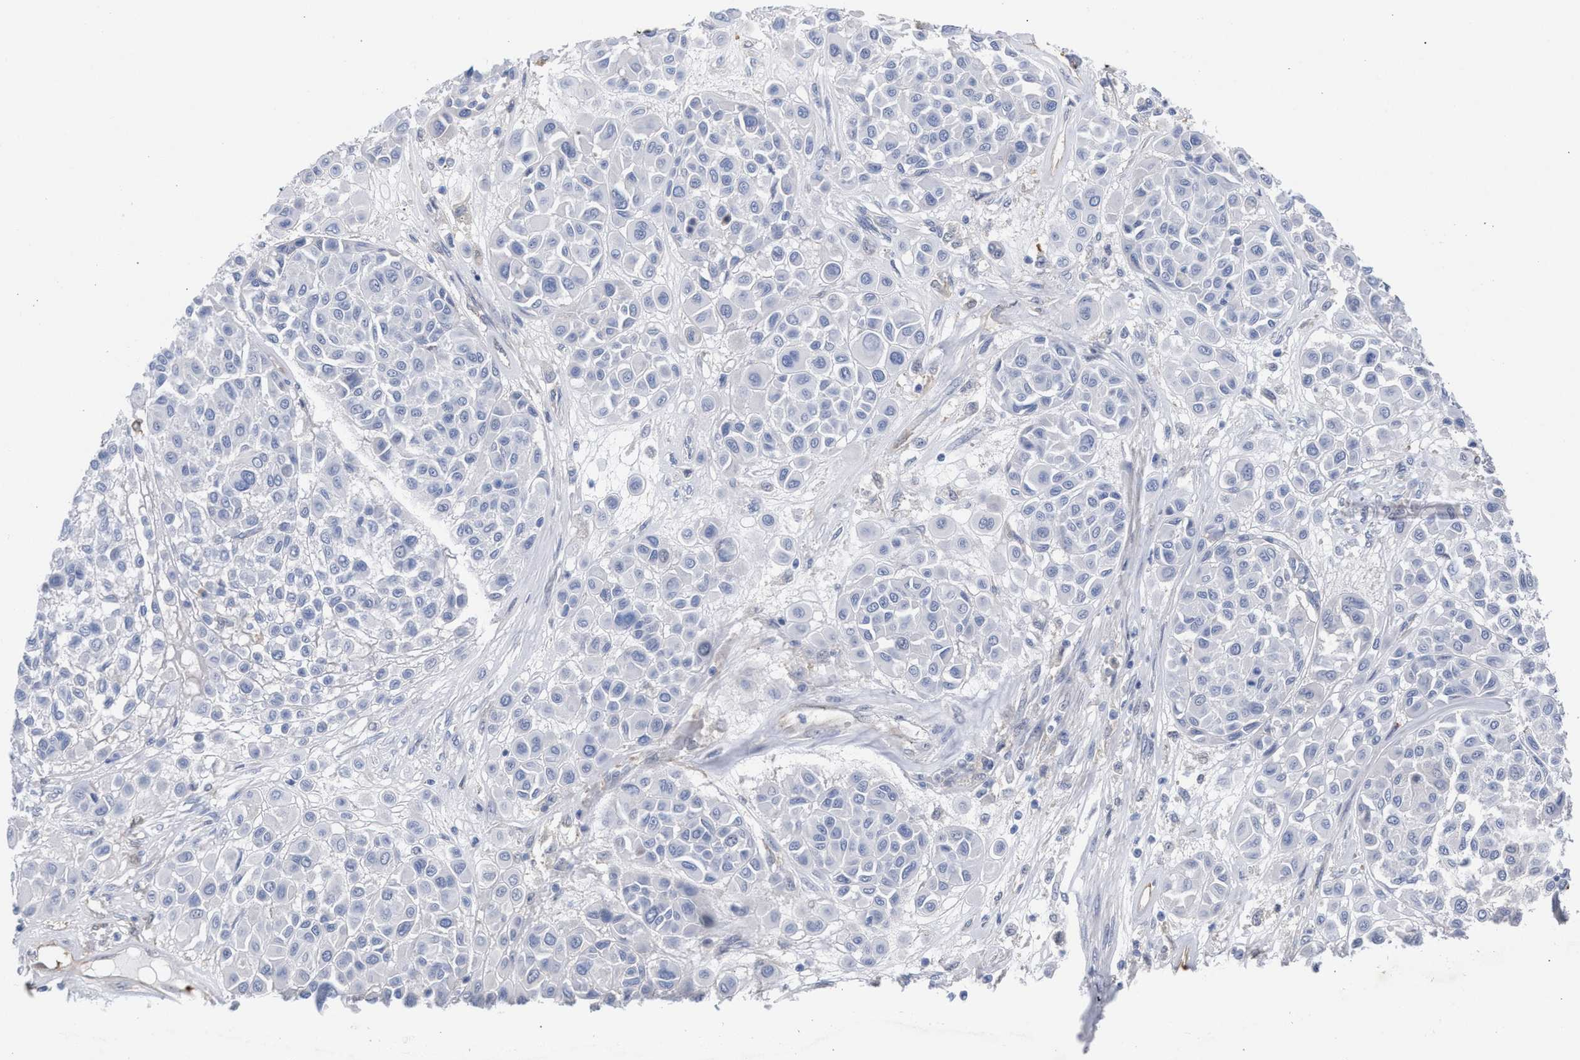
{"staining": {"intensity": "negative", "quantity": "none", "location": "none"}, "tissue": "melanoma", "cell_type": "Tumor cells", "image_type": "cancer", "snomed": [{"axis": "morphology", "description": "Malignant melanoma, Metastatic site"}, {"axis": "topography", "description": "Soft tissue"}], "caption": "Immunohistochemistry (IHC) histopathology image of human malignant melanoma (metastatic site) stained for a protein (brown), which displays no staining in tumor cells. The staining was performed using DAB (3,3'-diaminobenzidine) to visualize the protein expression in brown, while the nuclei were stained in blue with hematoxylin (Magnification: 20x).", "gene": "FHOD3", "patient": {"sex": "male", "age": 41}}